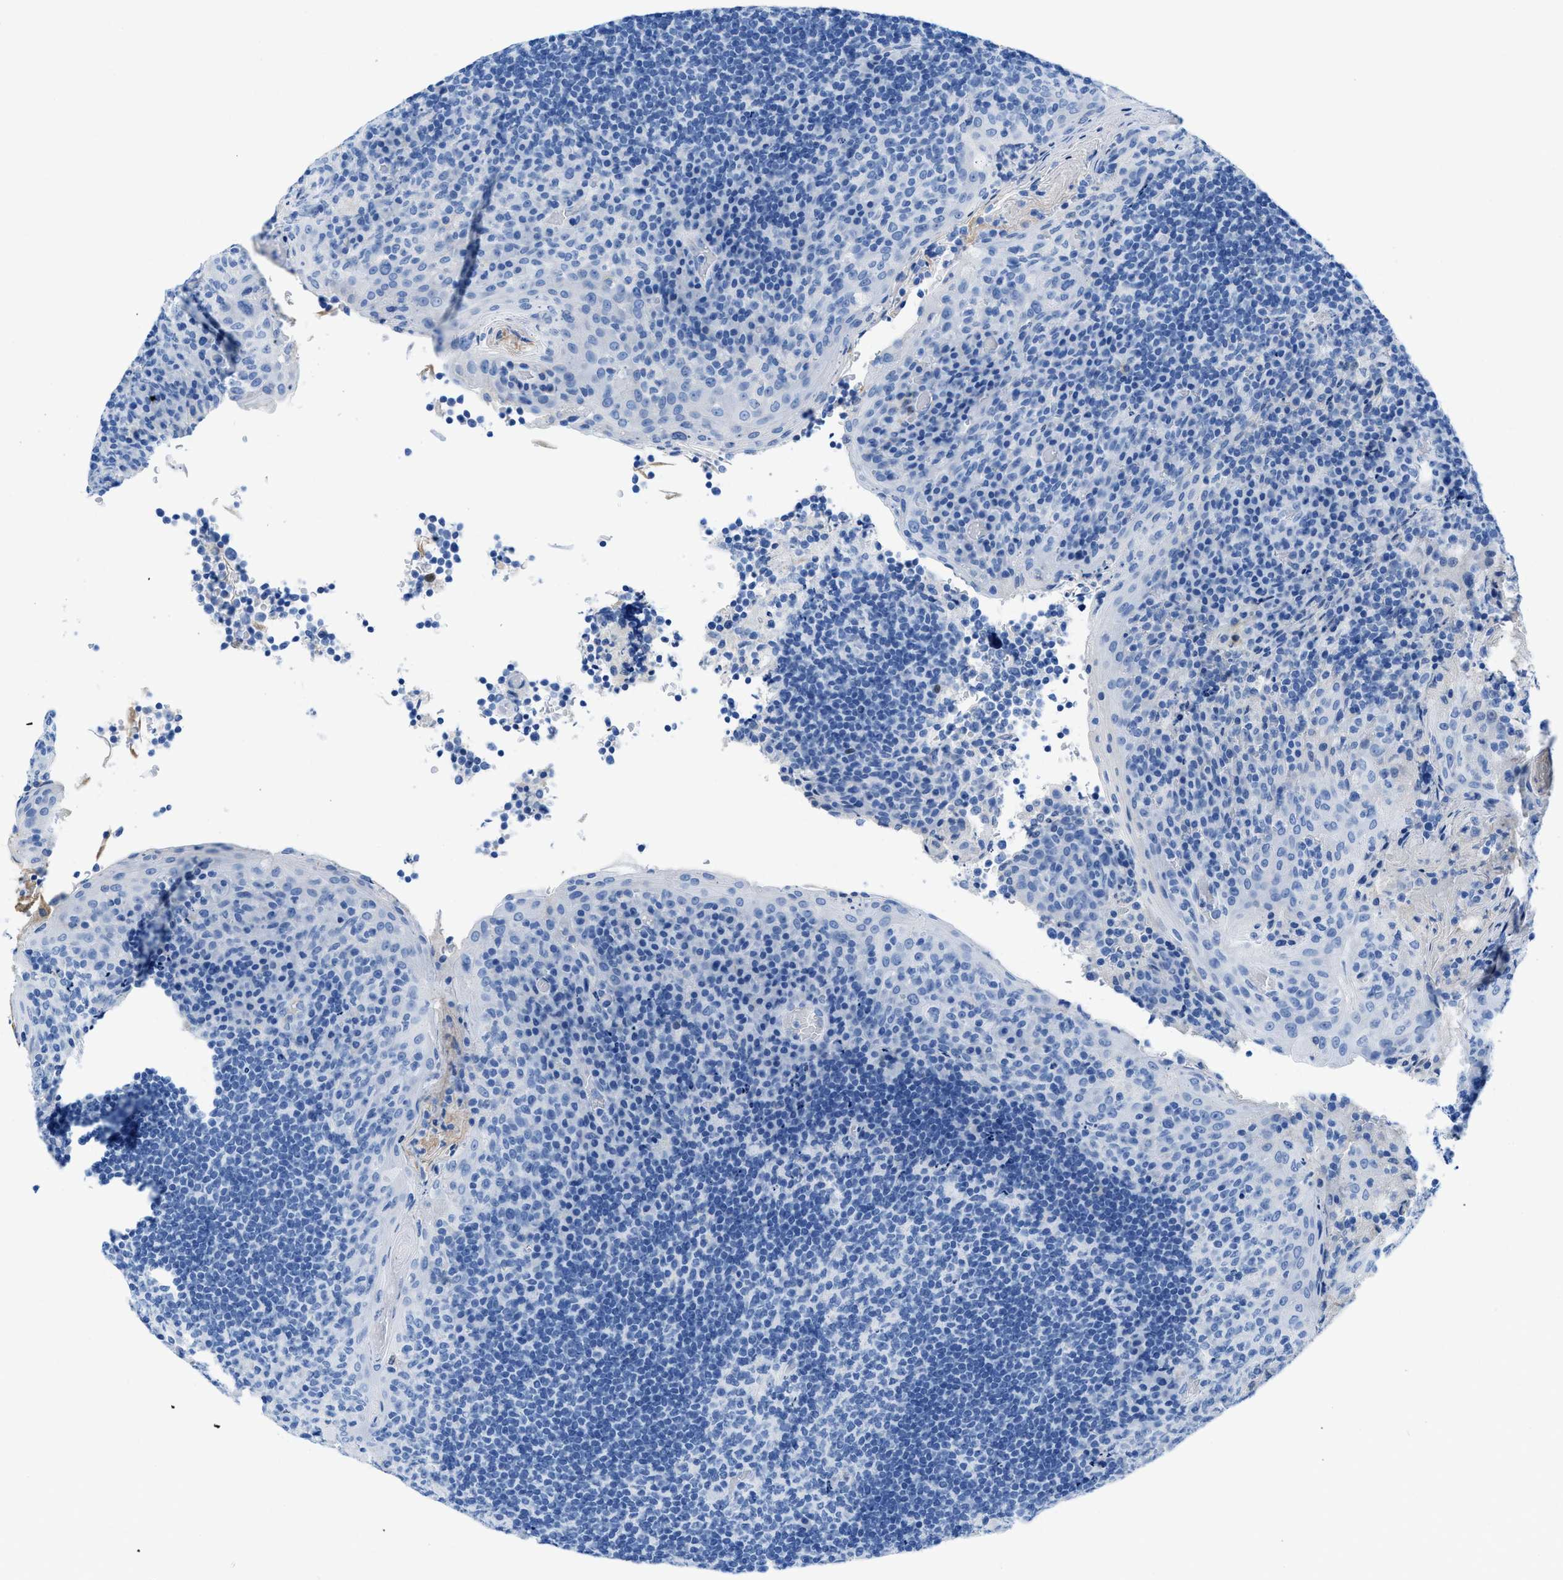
{"staining": {"intensity": "negative", "quantity": "none", "location": "none"}, "tissue": "tonsil", "cell_type": "Germinal center cells", "image_type": "normal", "snomed": [{"axis": "morphology", "description": "Normal tissue, NOS"}, {"axis": "topography", "description": "Tonsil"}], "caption": "The histopathology image displays no staining of germinal center cells in benign tonsil.", "gene": "COL3A1", "patient": {"sex": "male", "age": 17}}